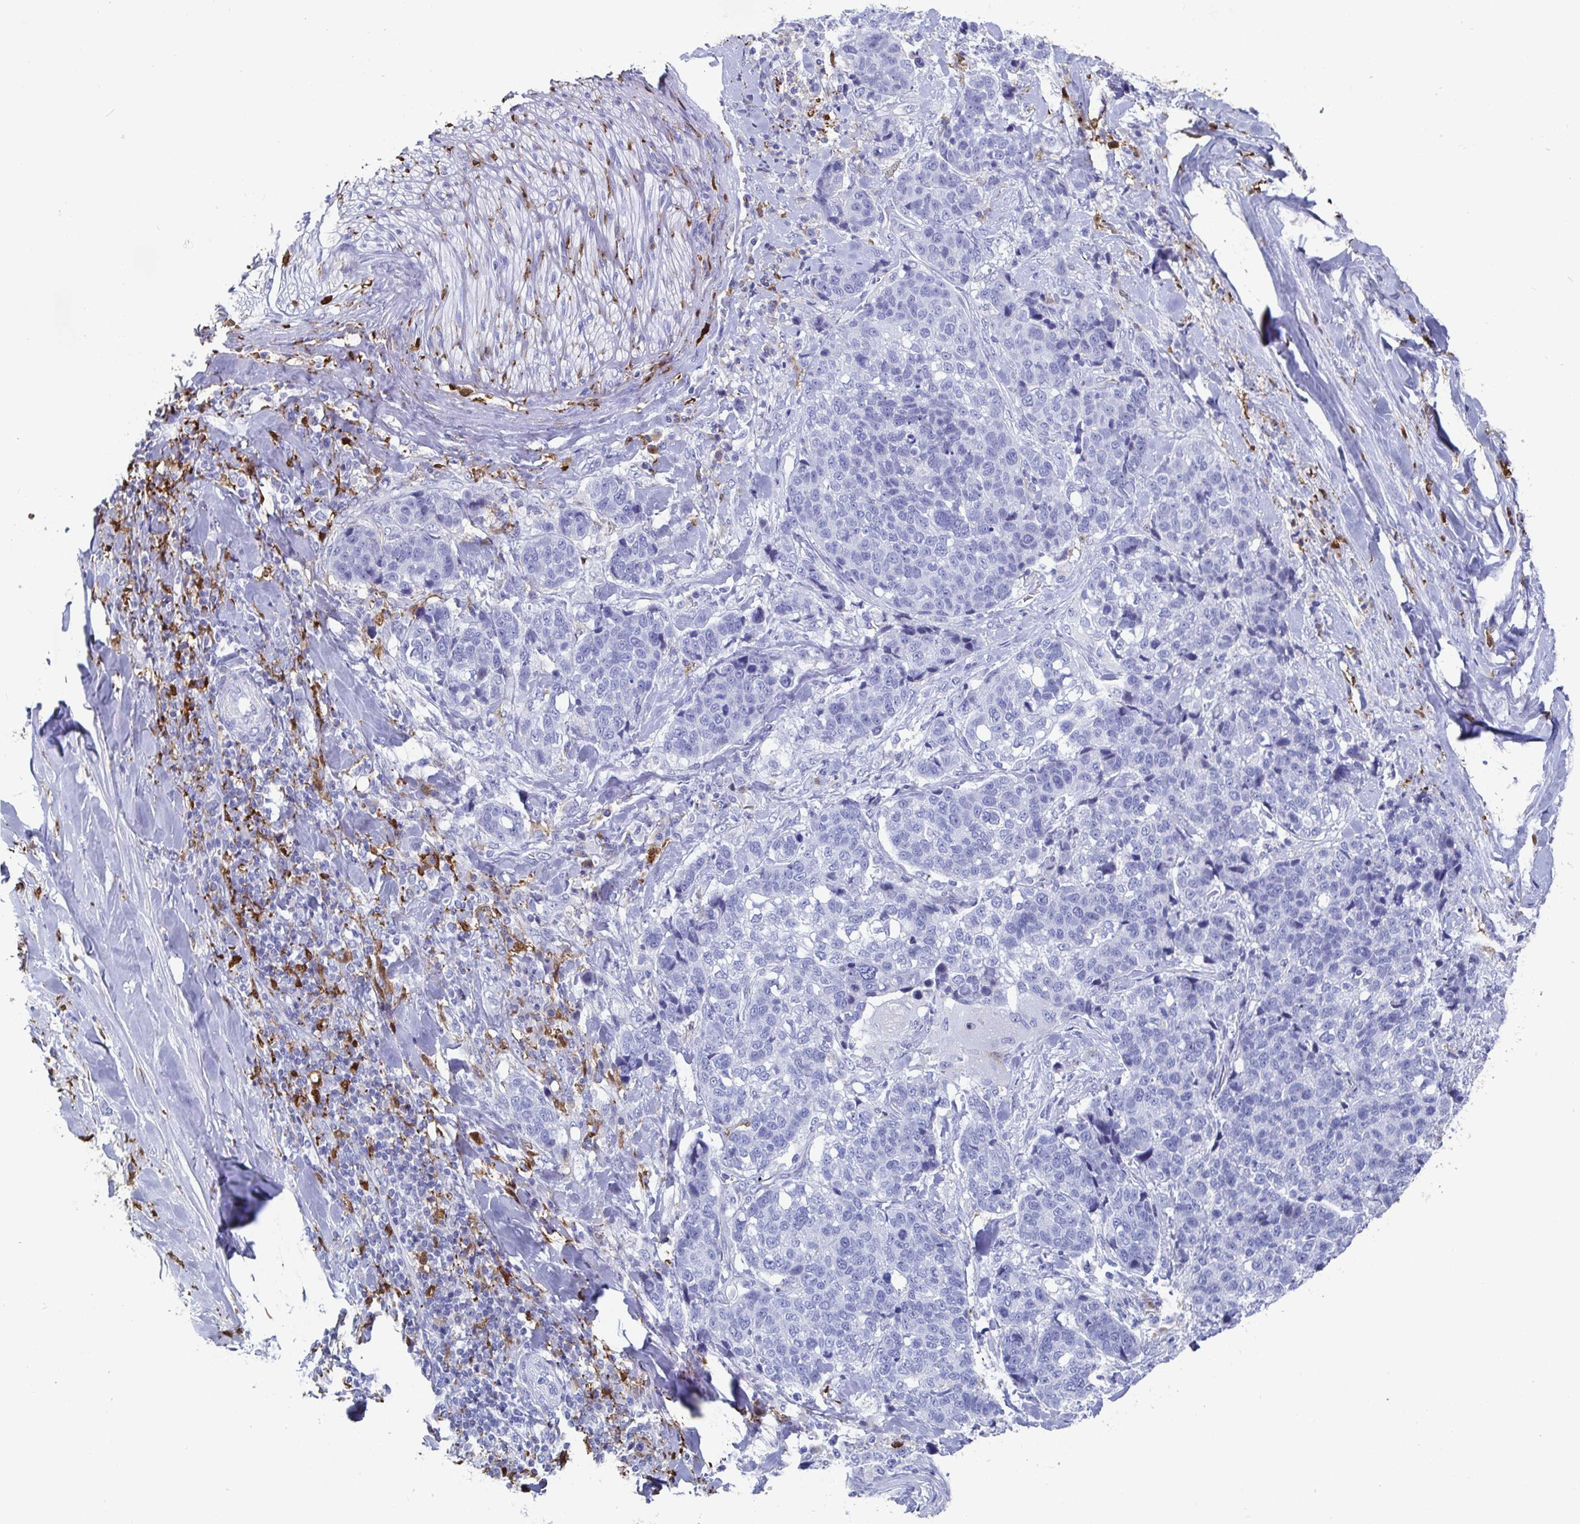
{"staining": {"intensity": "negative", "quantity": "none", "location": "none"}, "tissue": "lung cancer", "cell_type": "Tumor cells", "image_type": "cancer", "snomed": [{"axis": "morphology", "description": "Squamous cell carcinoma, NOS"}, {"axis": "topography", "description": "Lymph node"}, {"axis": "topography", "description": "Lung"}], "caption": "Photomicrograph shows no protein expression in tumor cells of lung cancer tissue. (Brightfield microscopy of DAB (3,3'-diaminobenzidine) immunohistochemistry (IHC) at high magnification).", "gene": "OR2A4", "patient": {"sex": "male", "age": 61}}